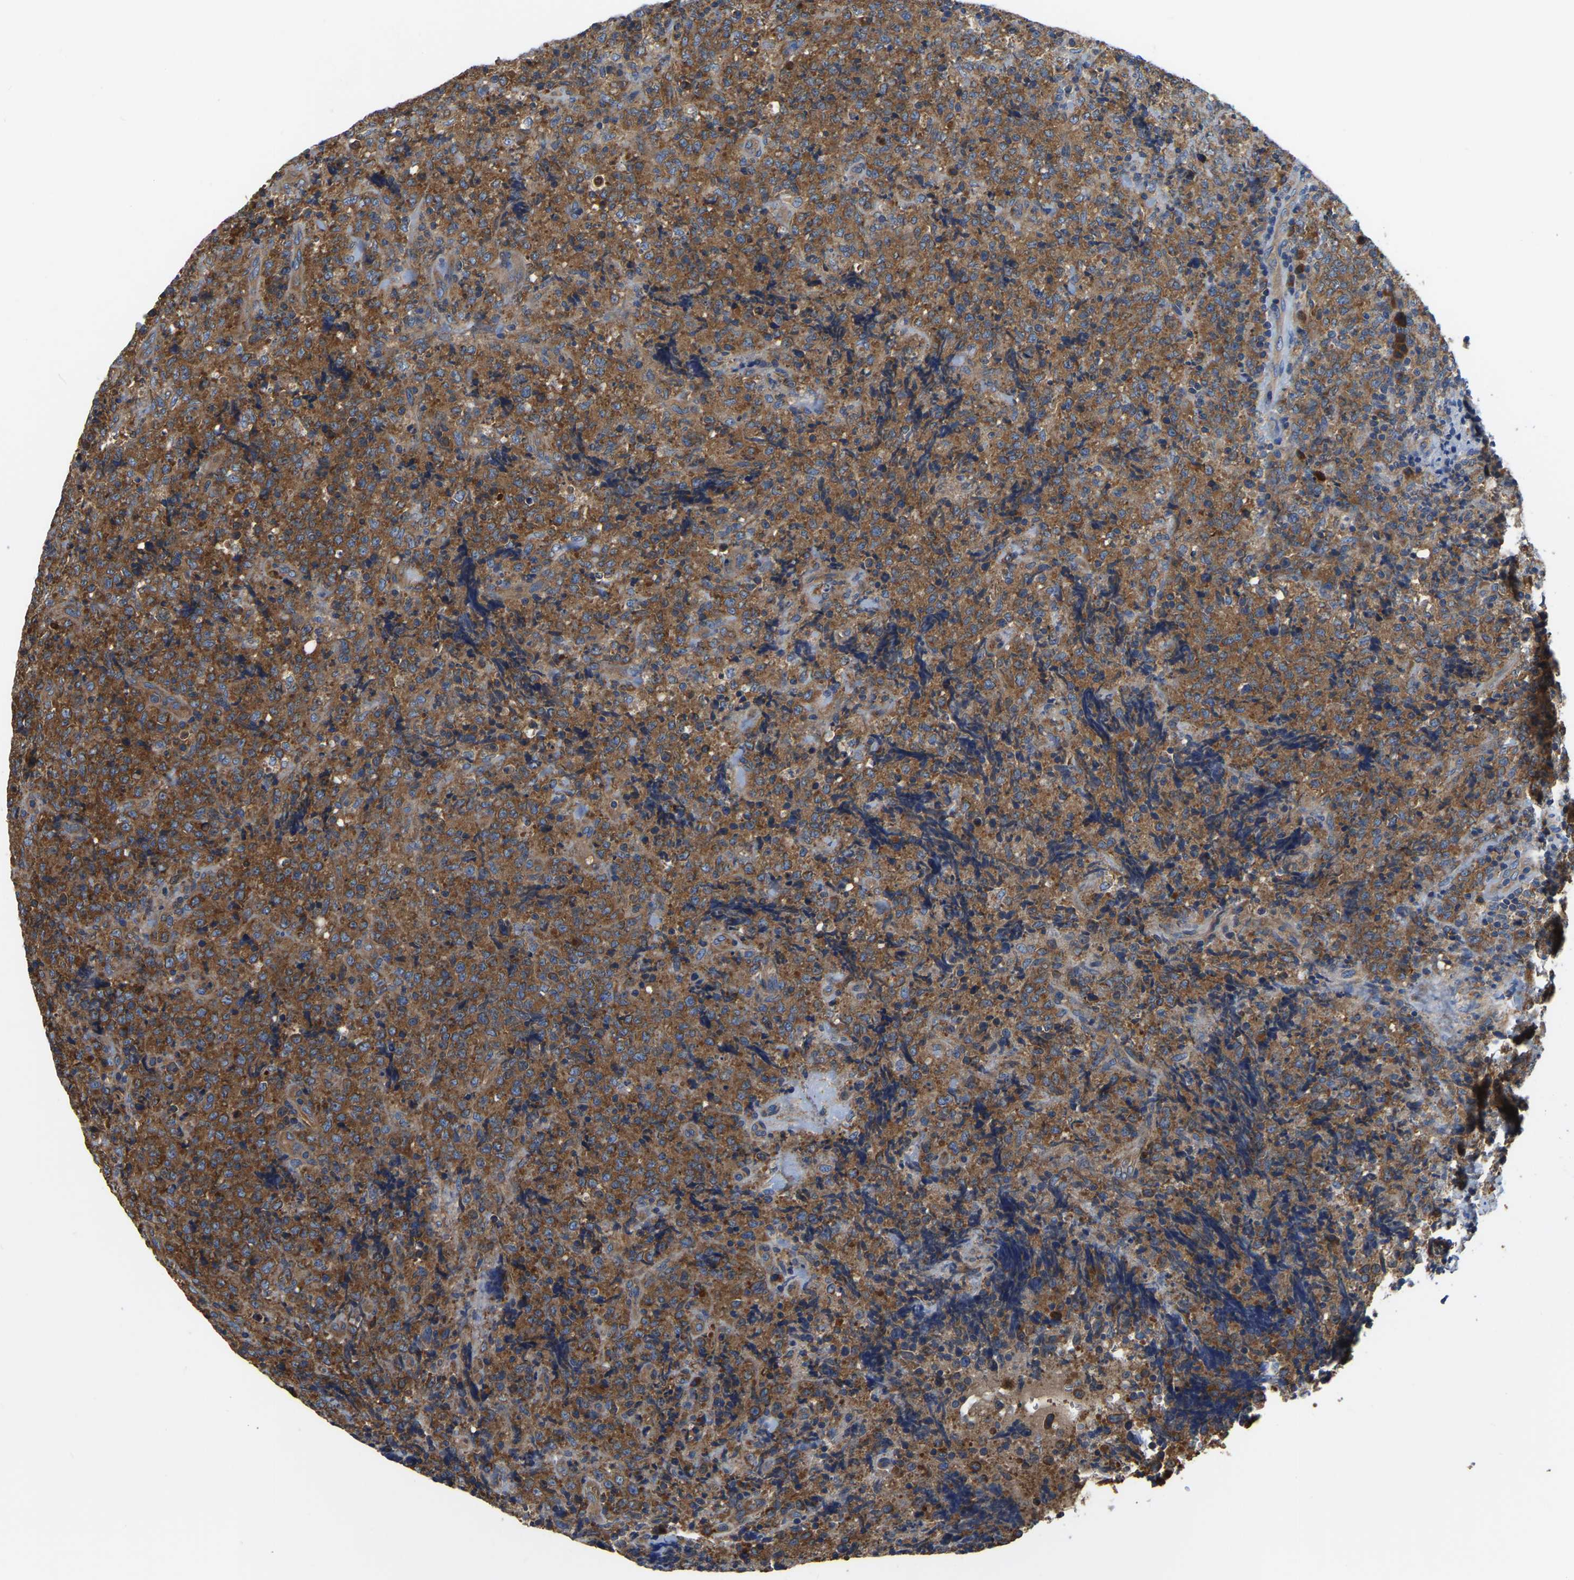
{"staining": {"intensity": "moderate", "quantity": ">75%", "location": "cytoplasmic/membranous"}, "tissue": "lymphoma", "cell_type": "Tumor cells", "image_type": "cancer", "snomed": [{"axis": "morphology", "description": "Malignant lymphoma, non-Hodgkin's type, High grade"}, {"axis": "topography", "description": "Tonsil"}], "caption": "The image reveals a brown stain indicating the presence of a protein in the cytoplasmic/membranous of tumor cells in malignant lymphoma, non-Hodgkin's type (high-grade).", "gene": "GARS1", "patient": {"sex": "female", "age": 36}}